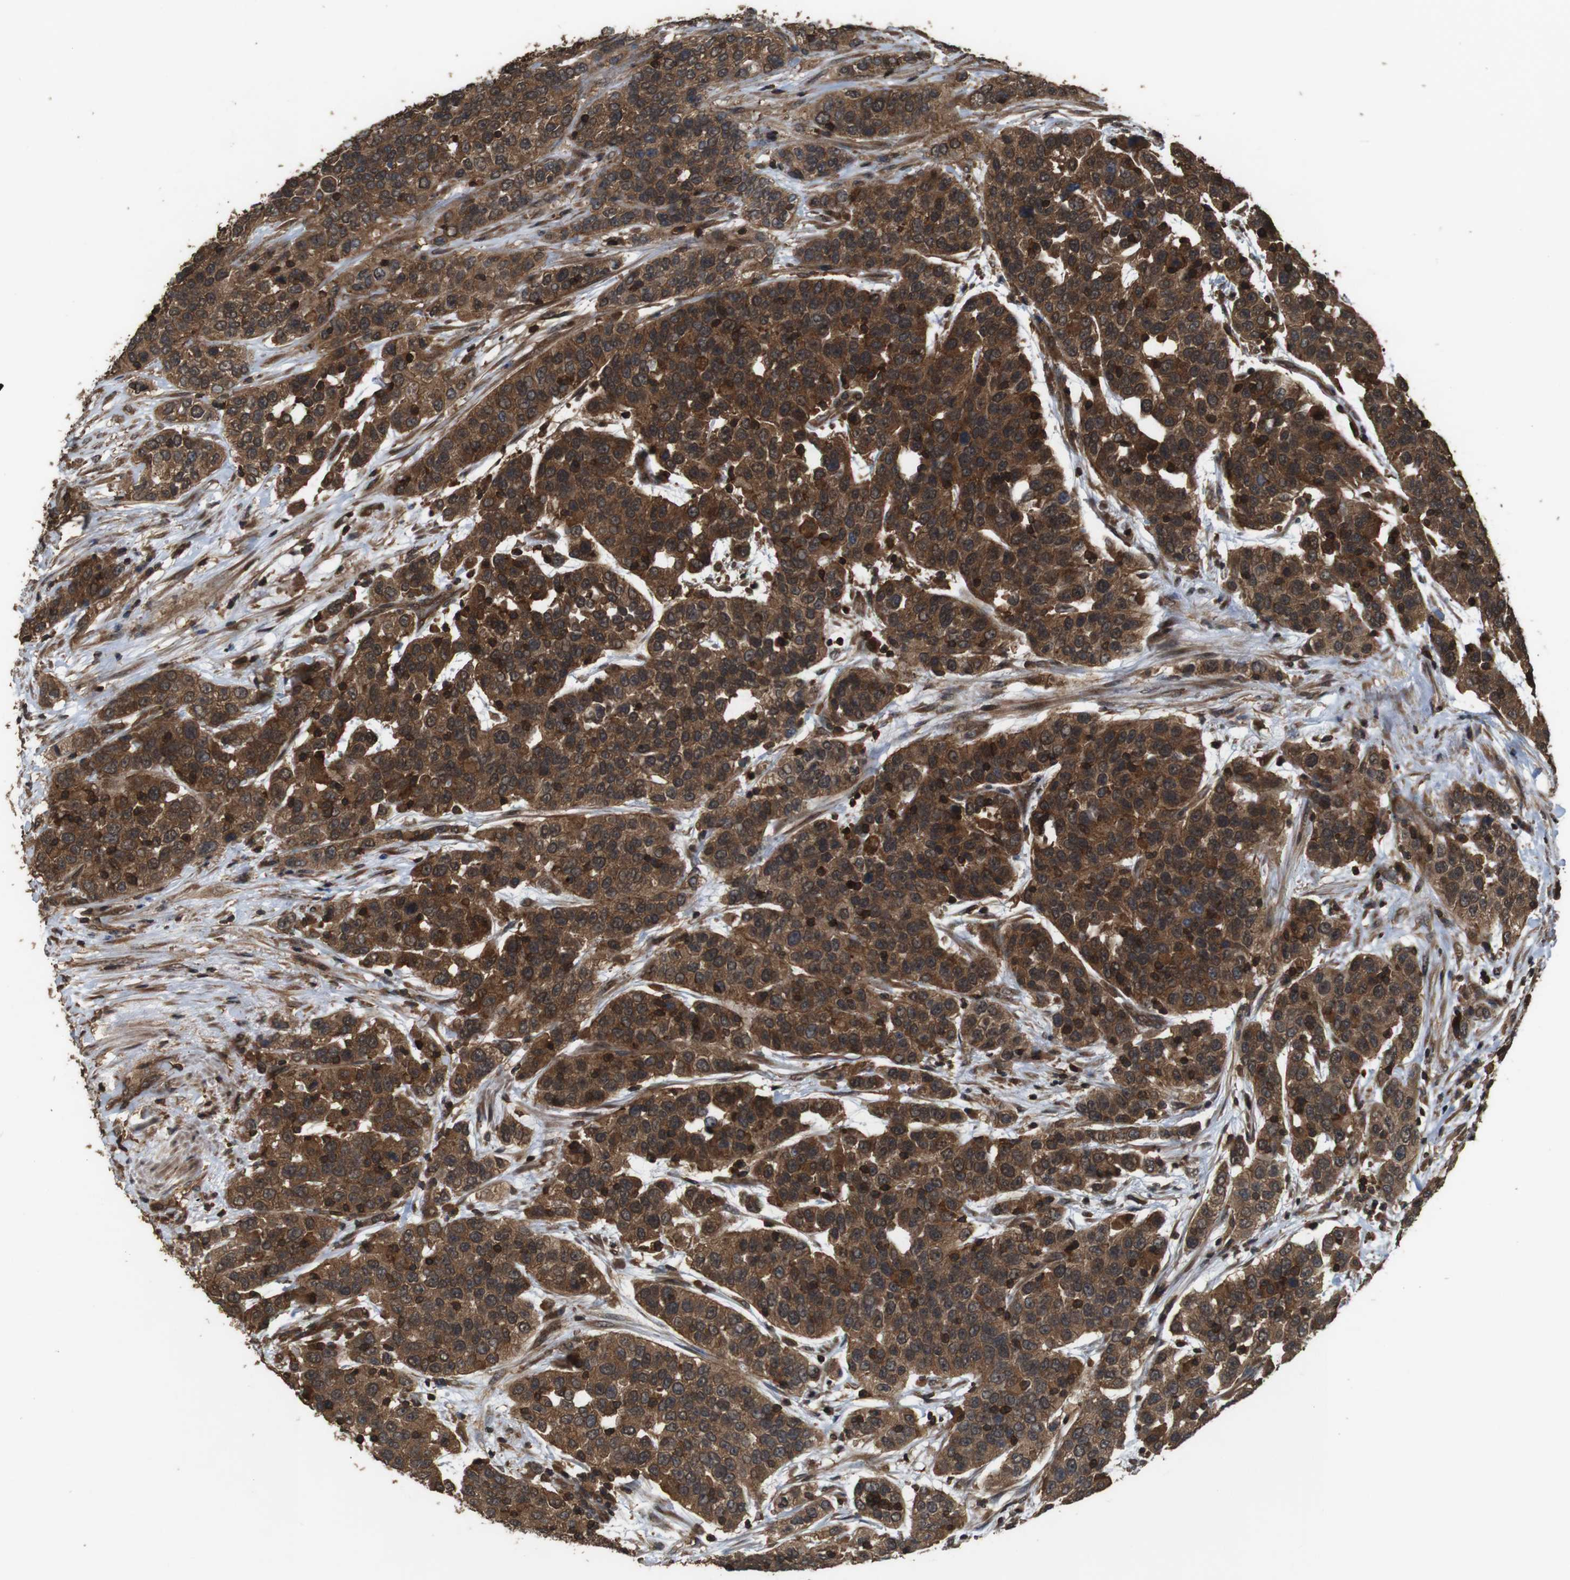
{"staining": {"intensity": "strong", "quantity": ">75%", "location": "cytoplasmic/membranous"}, "tissue": "urothelial cancer", "cell_type": "Tumor cells", "image_type": "cancer", "snomed": [{"axis": "morphology", "description": "Urothelial carcinoma, High grade"}, {"axis": "topography", "description": "Urinary bladder"}], "caption": "Tumor cells demonstrate high levels of strong cytoplasmic/membranous positivity in approximately >75% of cells in human urothelial cancer. The staining was performed using DAB to visualize the protein expression in brown, while the nuclei were stained in blue with hematoxylin (Magnification: 20x).", "gene": "BAG4", "patient": {"sex": "female", "age": 80}}